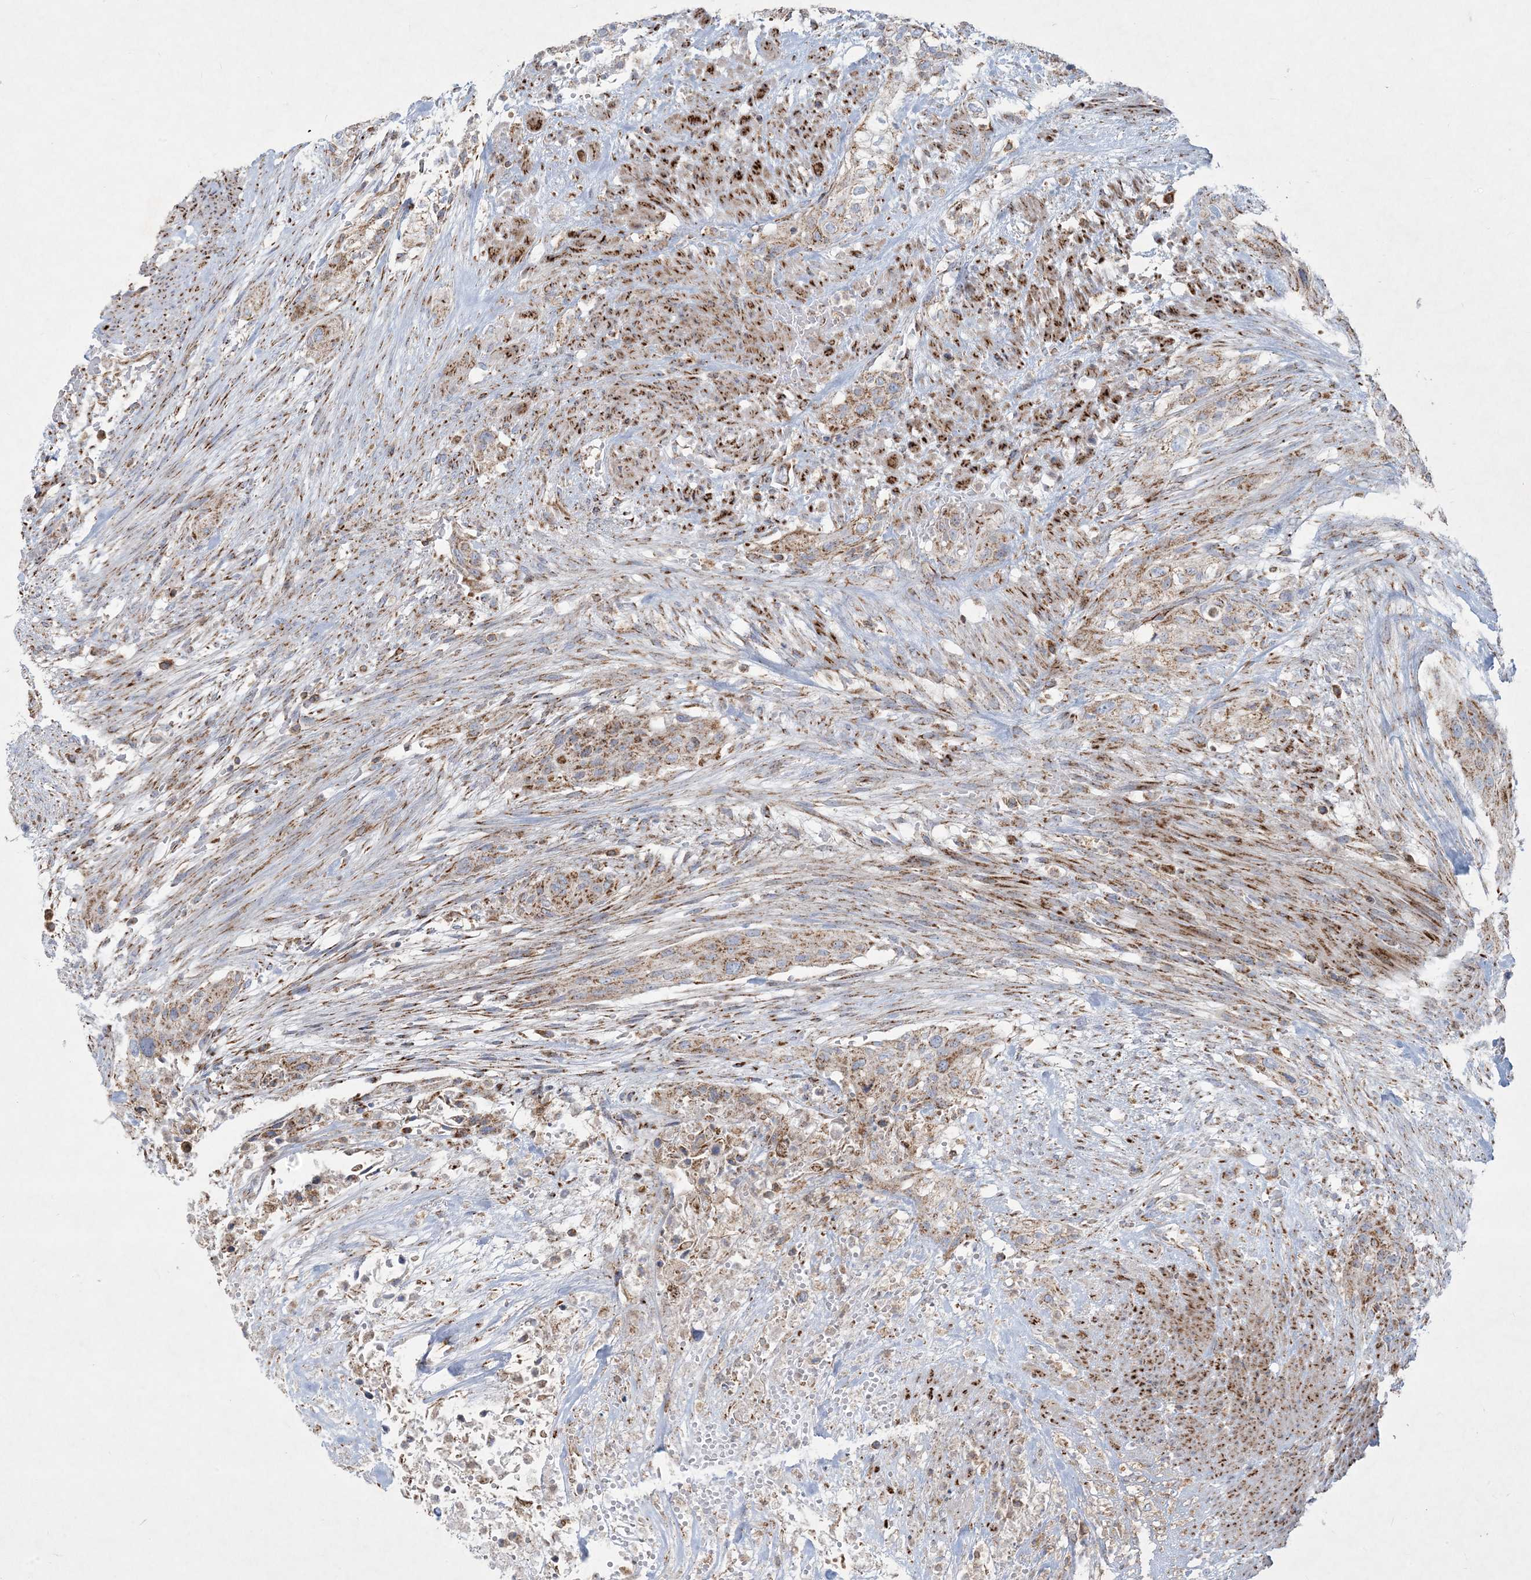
{"staining": {"intensity": "moderate", "quantity": ">75%", "location": "cytoplasmic/membranous"}, "tissue": "urothelial cancer", "cell_type": "Tumor cells", "image_type": "cancer", "snomed": [{"axis": "morphology", "description": "Urothelial carcinoma, High grade"}, {"axis": "topography", "description": "Urinary bladder"}], "caption": "Immunohistochemistry (IHC) staining of urothelial cancer, which demonstrates medium levels of moderate cytoplasmic/membranous expression in about >75% of tumor cells indicating moderate cytoplasmic/membranous protein expression. The staining was performed using DAB (brown) for protein detection and nuclei were counterstained in hematoxylin (blue).", "gene": "BEND4", "patient": {"sex": "male", "age": 35}}